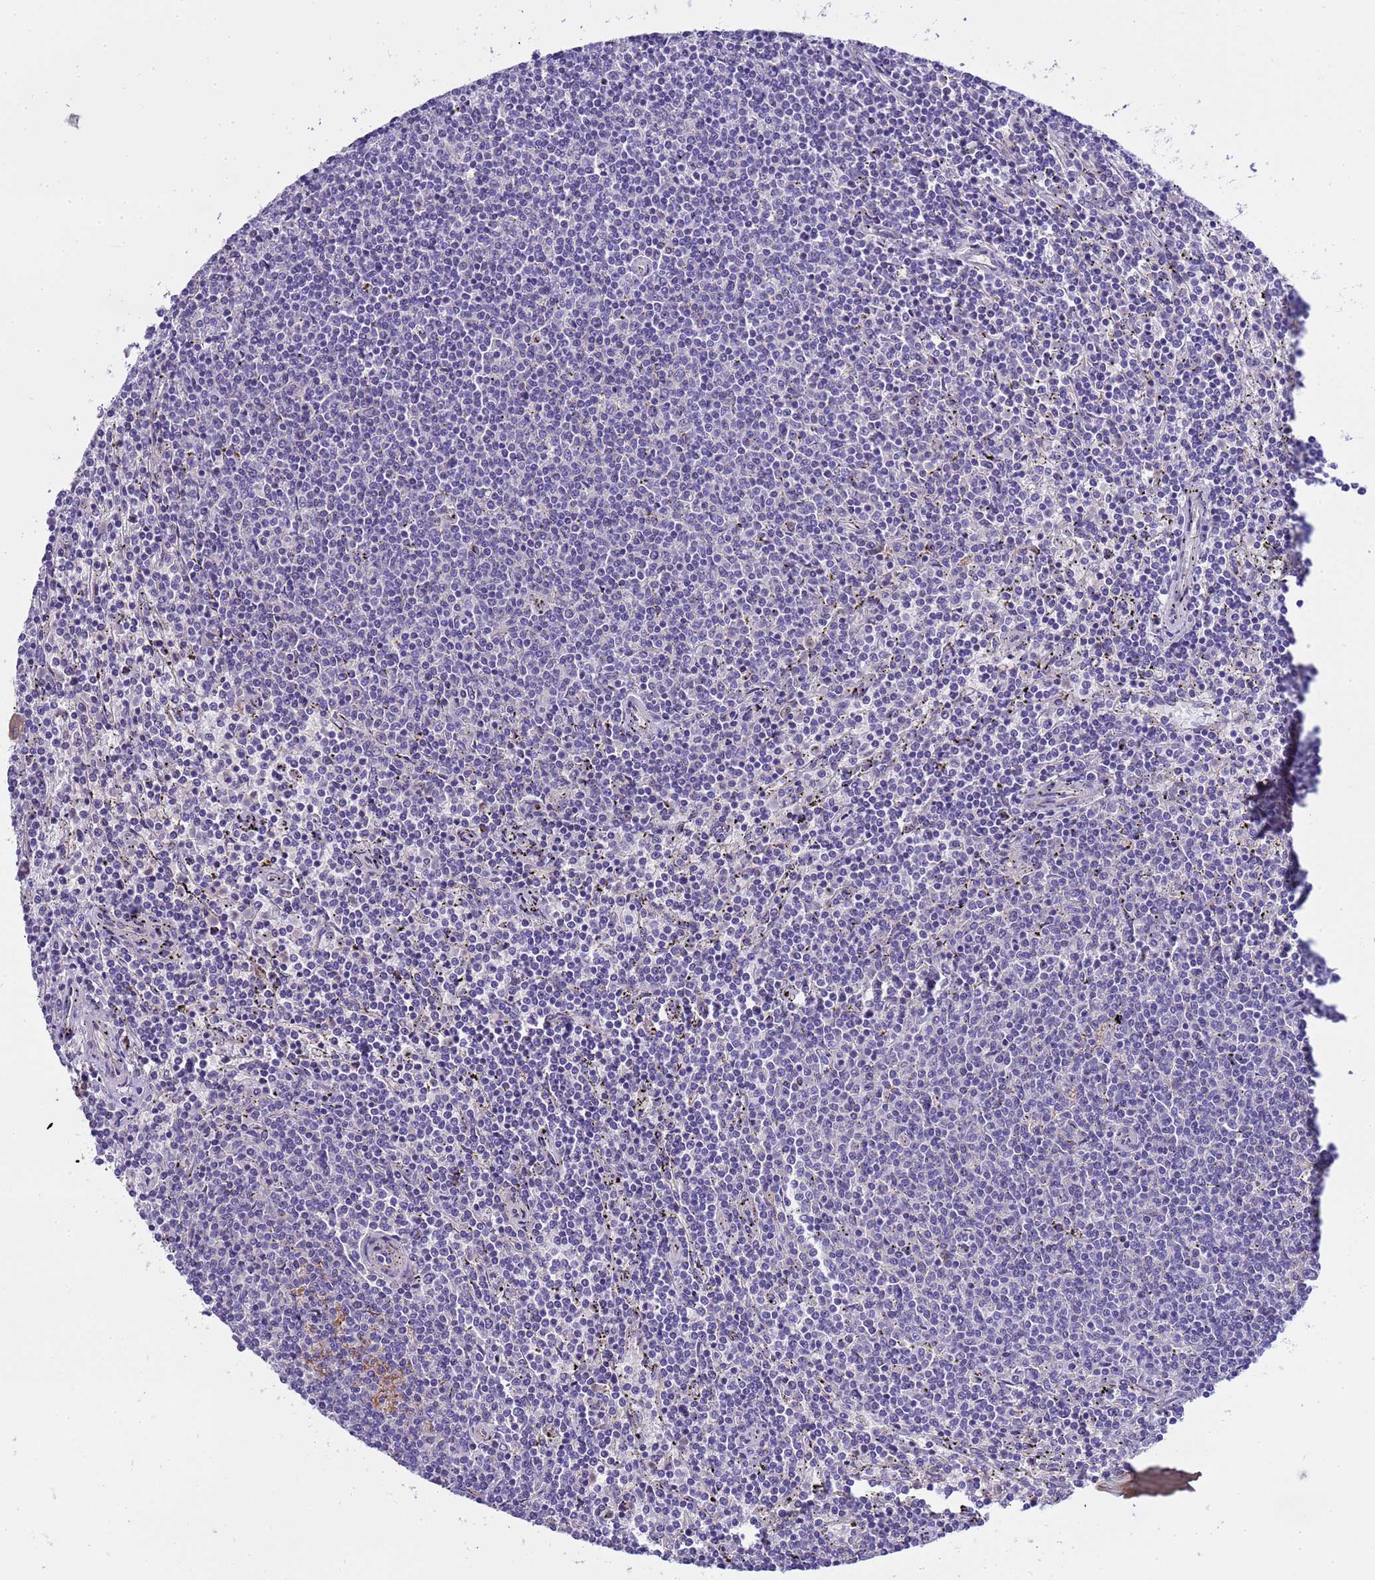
{"staining": {"intensity": "negative", "quantity": "none", "location": "none"}, "tissue": "lymphoma", "cell_type": "Tumor cells", "image_type": "cancer", "snomed": [{"axis": "morphology", "description": "Malignant lymphoma, non-Hodgkin's type, Low grade"}, {"axis": "topography", "description": "Spleen"}], "caption": "This is an immunohistochemistry (IHC) image of low-grade malignant lymphoma, non-Hodgkin's type. There is no expression in tumor cells.", "gene": "RIPPLY2", "patient": {"sex": "female", "age": 50}}